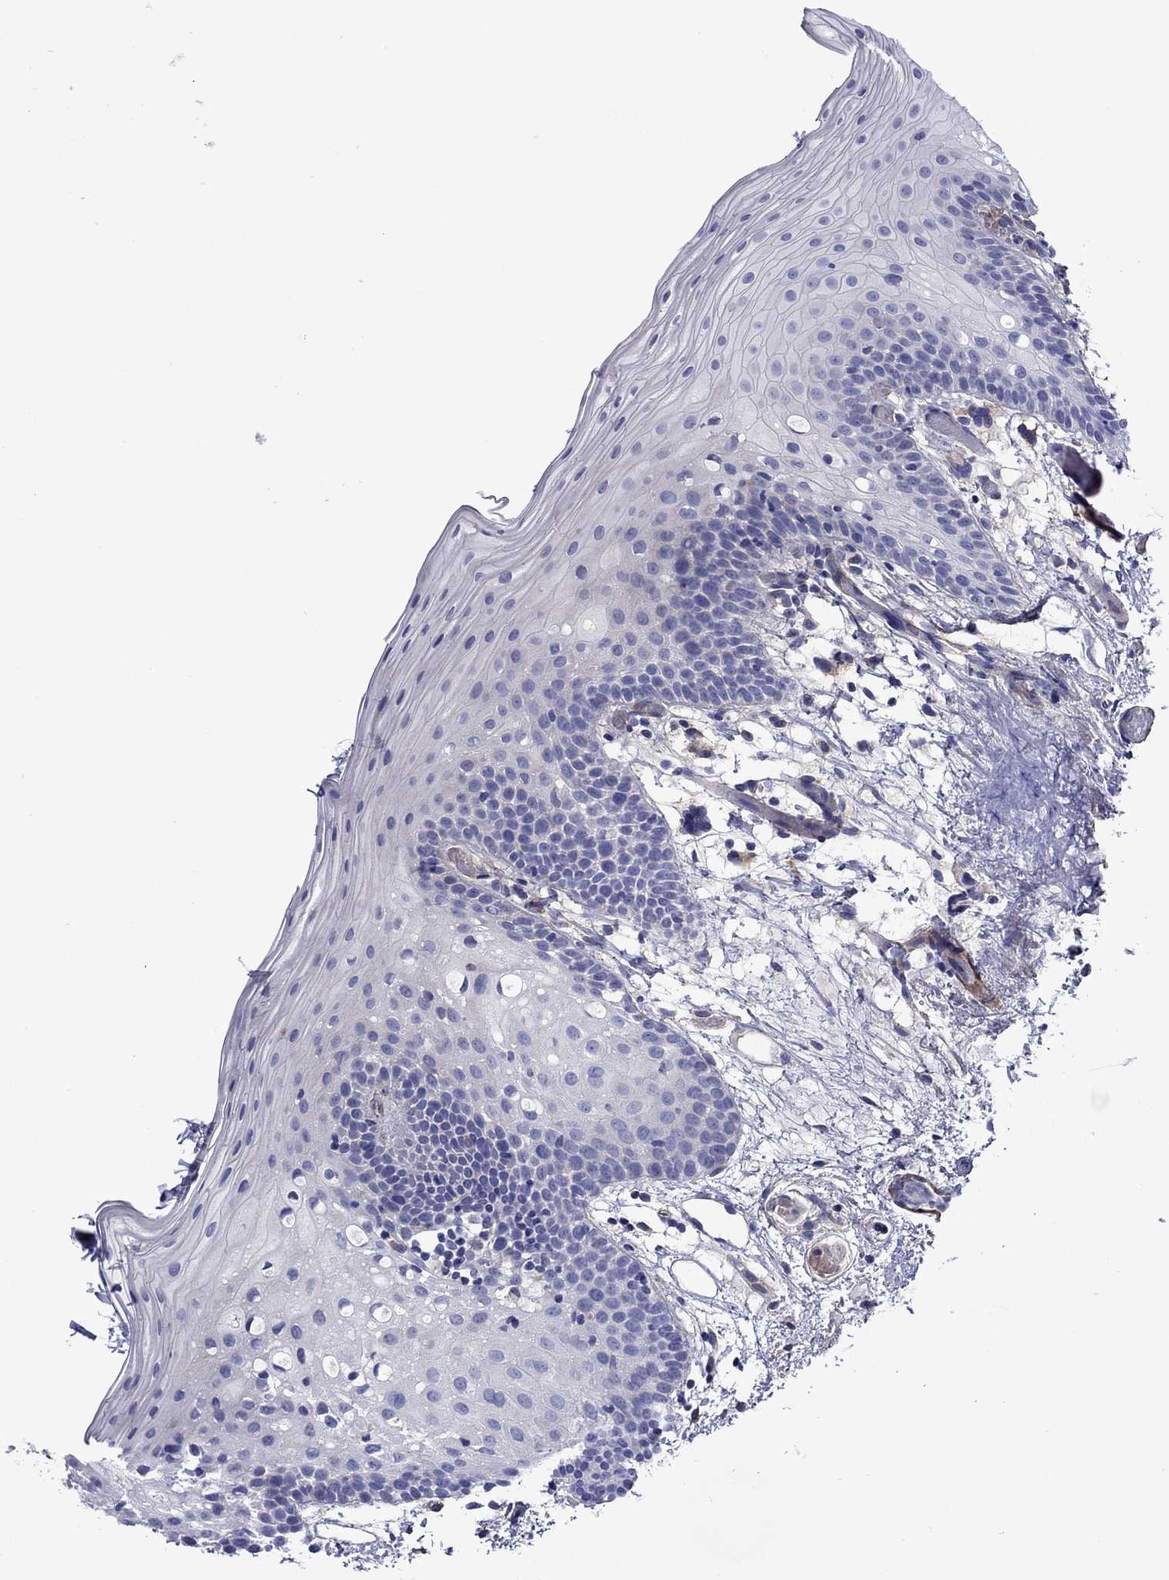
{"staining": {"intensity": "negative", "quantity": "none", "location": "none"}, "tissue": "oral mucosa", "cell_type": "Squamous epithelial cells", "image_type": "normal", "snomed": [{"axis": "morphology", "description": "Normal tissue, NOS"}, {"axis": "topography", "description": "Oral tissue"}, {"axis": "topography", "description": "Tounge, NOS"}], "caption": "Immunohistochemistry micrograph of unremarkable oral mucosa: human oral mucosa stained with DAB (3,3'-diaminobenzidine) shows no significant protein expression in squamous epithelial cells. (Stains: DAB IHC with hematoxylin counter stain, Microscopy: brightfield microscopy at high magnification).", "gene": "HSPG2", "patient": {"sex": "female", "age": 83}}